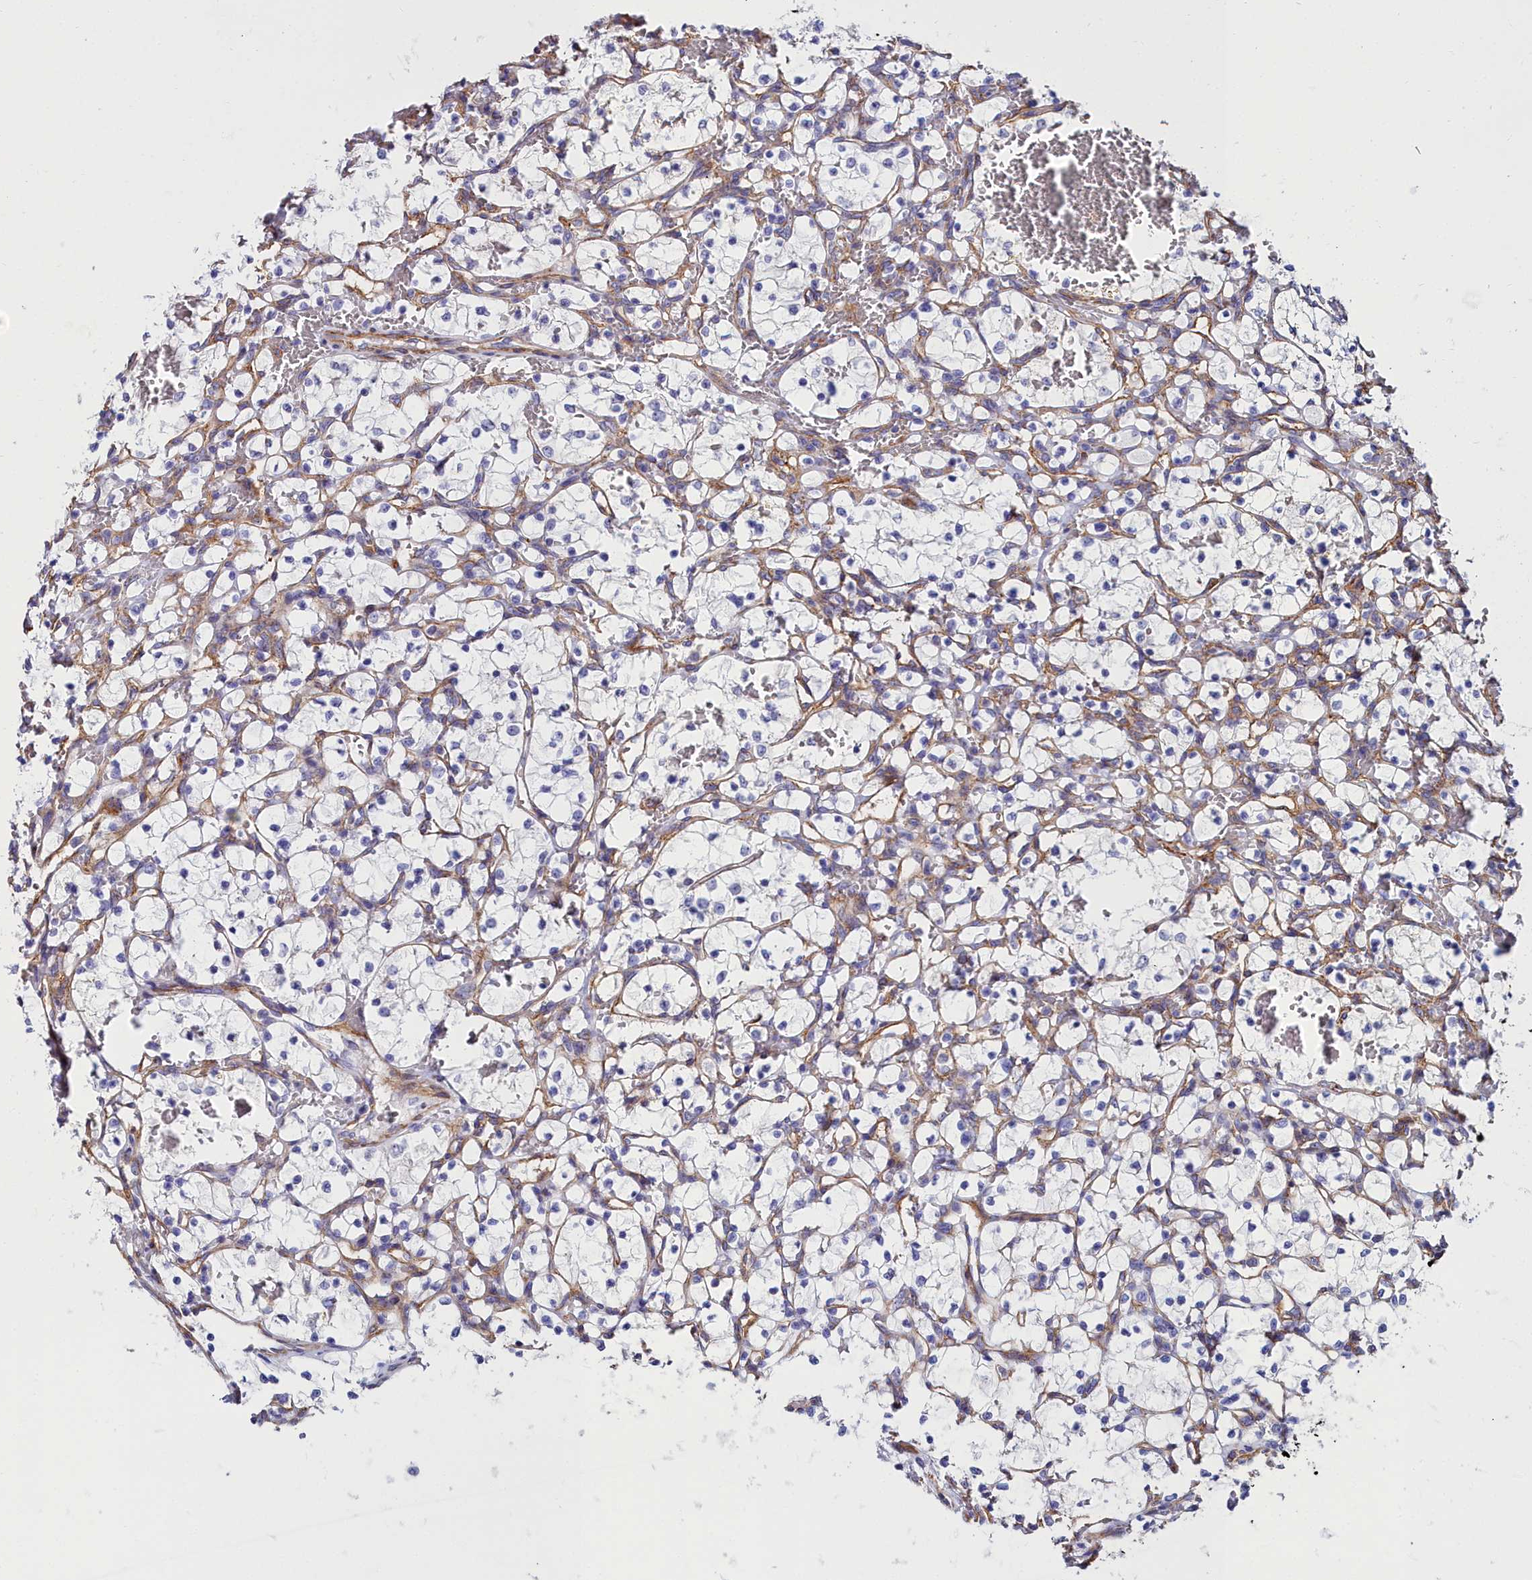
{"staining": {"intensity": "negative", "quantity": "none", "location": "none"}, "tissue": "renal cancer", "cell_type": "Tumor cells", "image_type": "cancer", "snomed": [{"axis": "morphology", "description": "Adenocarcinoma, NOS"}, {"axis": "topography", "description": "Kidney"}], "caption": "This image is of renal cancer (adenocarcinoma) stained with IHC to label a protein in brown with the nuclei are counter-stained blue. There is no positivity in tumor cells. (IHC, brightfield microscopy, high magnification).", "gene": "FADS3", "patient": {"sex": "female", "age": 69}}